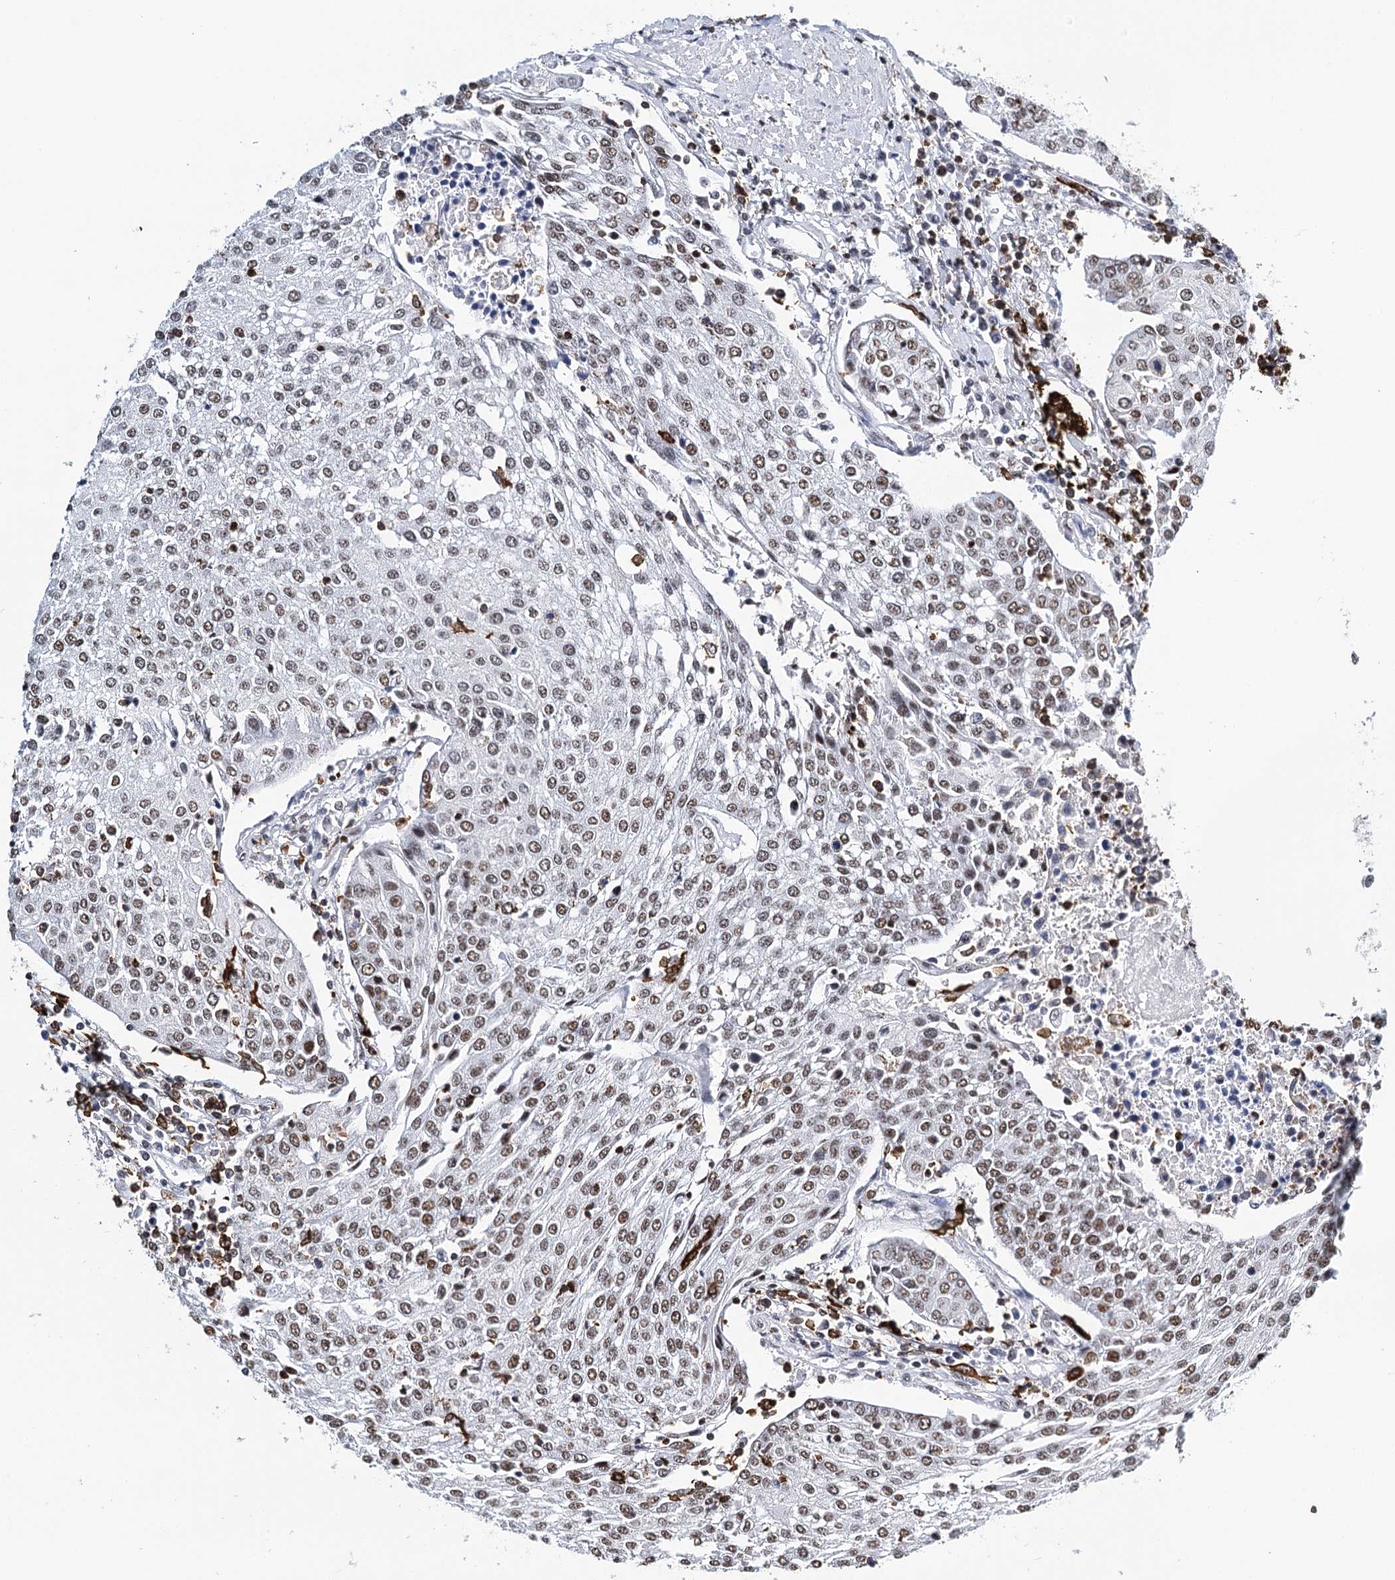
{"staining": {"intensity": "weak", "quantity": "25%-75%", "location": "nuclear"}, "tissue": "urothelial cancer", "cell_type": "Tumor cells", "image_type": "cancer", "snomed": [{"axis": "morphology", "description": "Urothelial carcinoma, High grade"}, {"axis": "topography", "description": "Urinary bladder"}], "caption": "Human urothelial cancer stained with a protein marker displays weak staining in tumor cells.", "gene": "BARD1", "patient": {"sex": "female", "age": 85}}